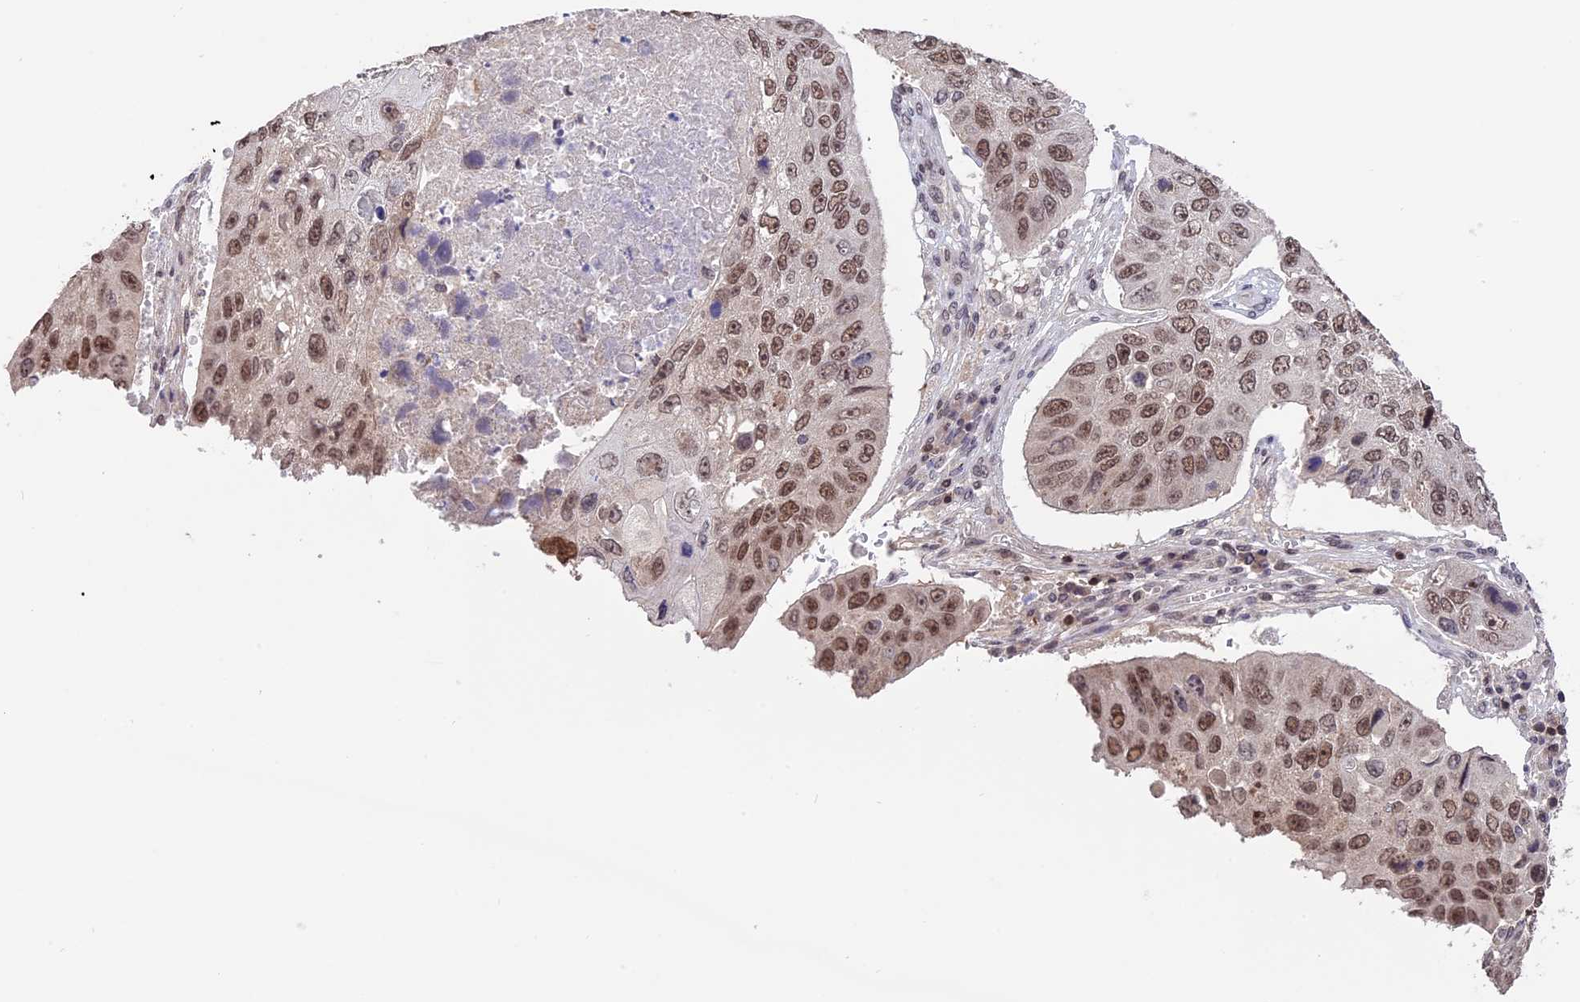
{"staining": {"intensity": "moderate", "quantity": ">75%", "location": "nuclear"}, "tissue": "lung cancer", "cell_type": "Tumor cells", "image_type": "cancer", "snomed": [{"axis": "morphology", "description": "Squamous cell carcinoma, NOS"}, {"axis": "topography", "description": "Lung"}], "caption": "Immunohistochemical staining of lung cancer exhibits medium levels of moderate nuclear expression in approximately >75% of tumor cells.", "gene": "RFC5", "patient": {"sex": "male", "age": 61}}